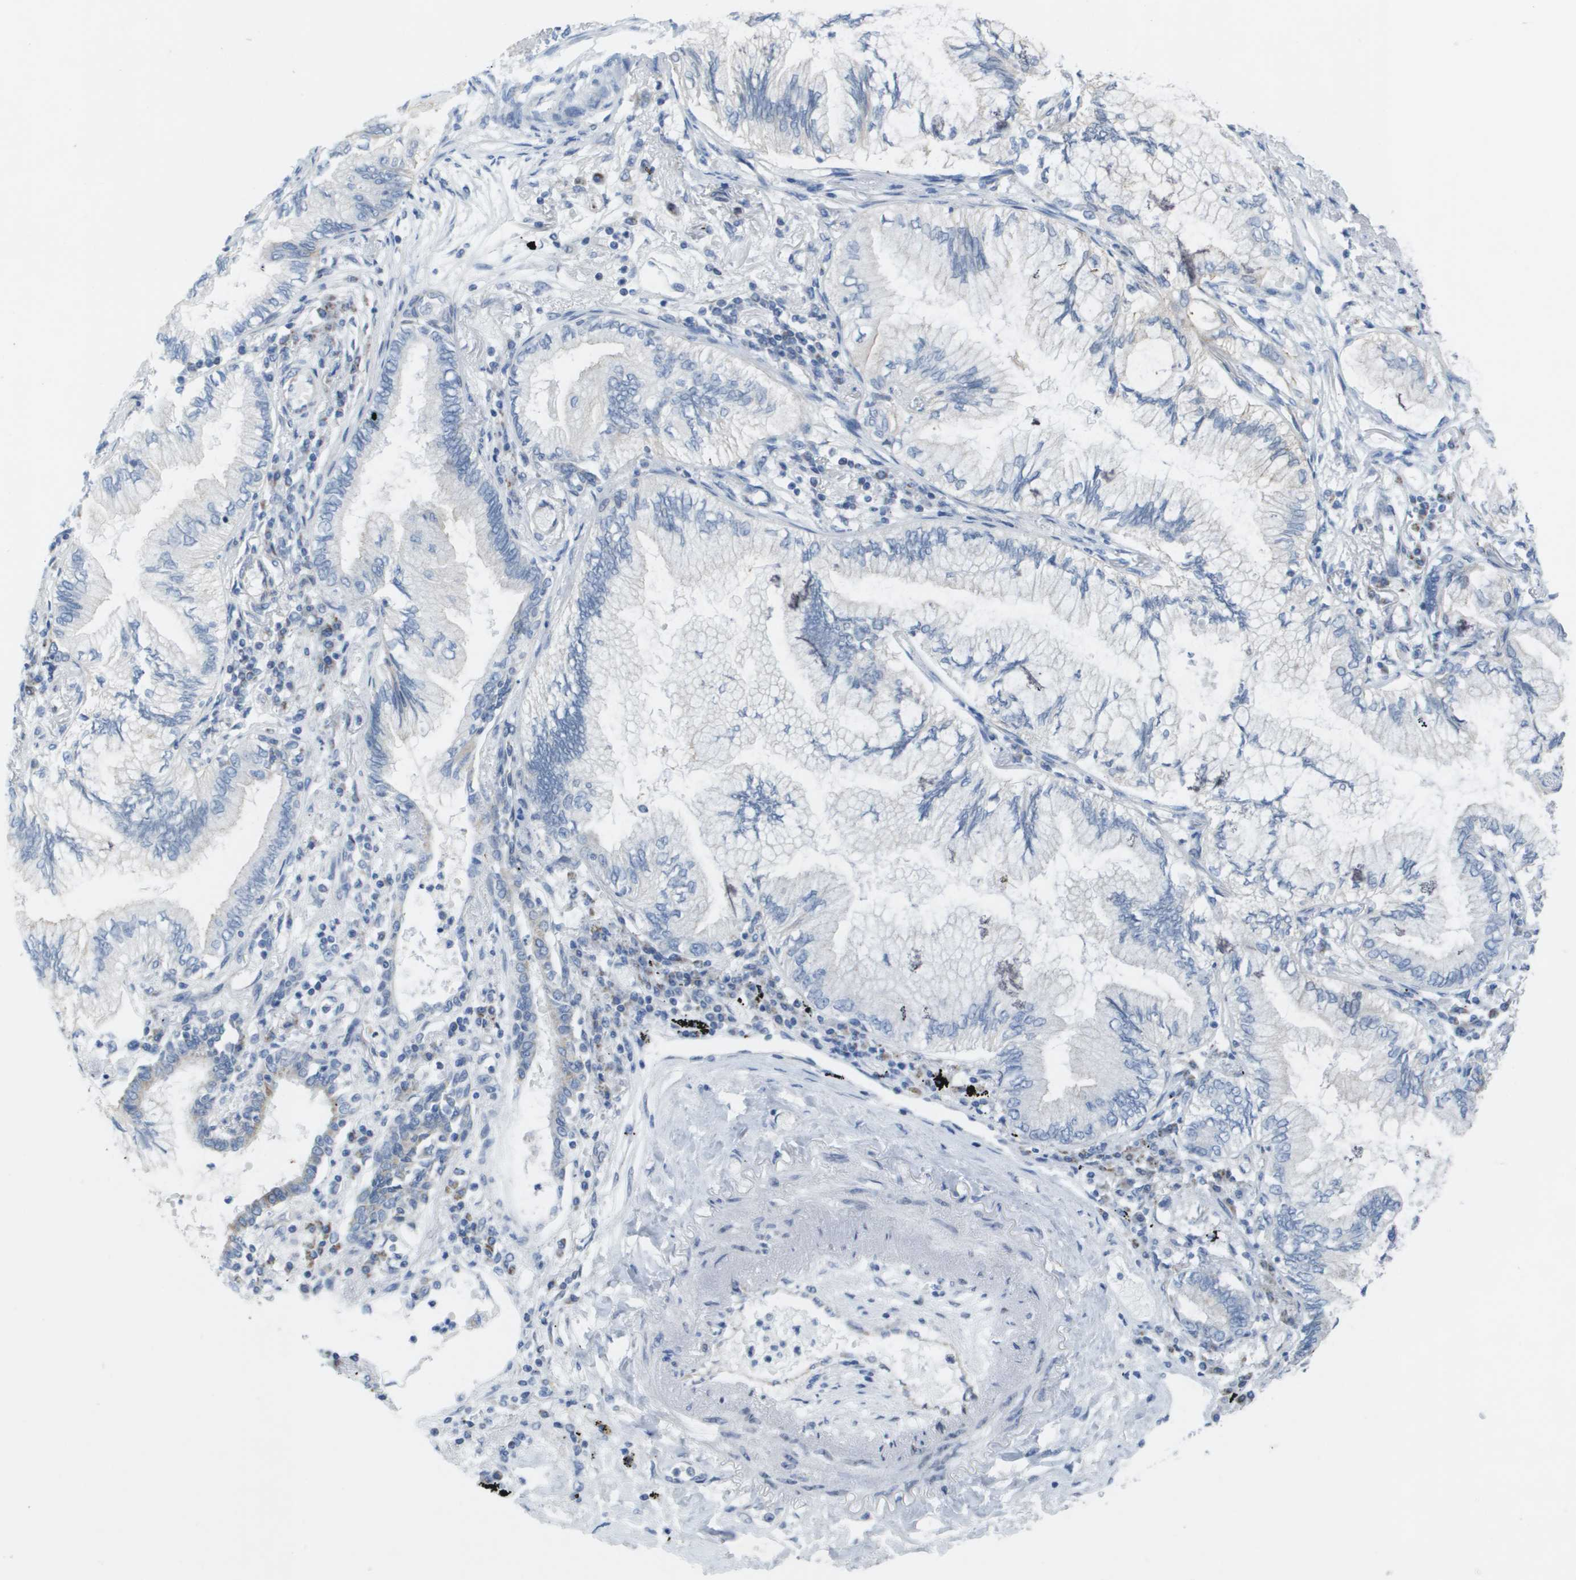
{"staining": {"intensity": "negative", "quantity": "none", "location": "none"}, "tissue": "lung cancer", "cell_type": "Tumor cells", "image_type": "cancer", "snomed": [{"axis": "morphology", "description": "Normal tissue, NOS"}, {"axis": "morphology", "description": "Adenocarcinoma, NOS"}, {"axis": "topography", "description": "Bronchus"}, {"axis": "topography", "description": "Lung"}], "caption": "A high-resolution histopathology image shows immunohistochemistry (IHC) staining of adenocarcinoma (lung), which exhibits no significant staining in tumor cells. The staining is performed using DAB brown chromogen with nuclei counter-stained in using hematoxylin.", "gene": "TMEM223", "patient": {"sex": "female", "age": 70}}